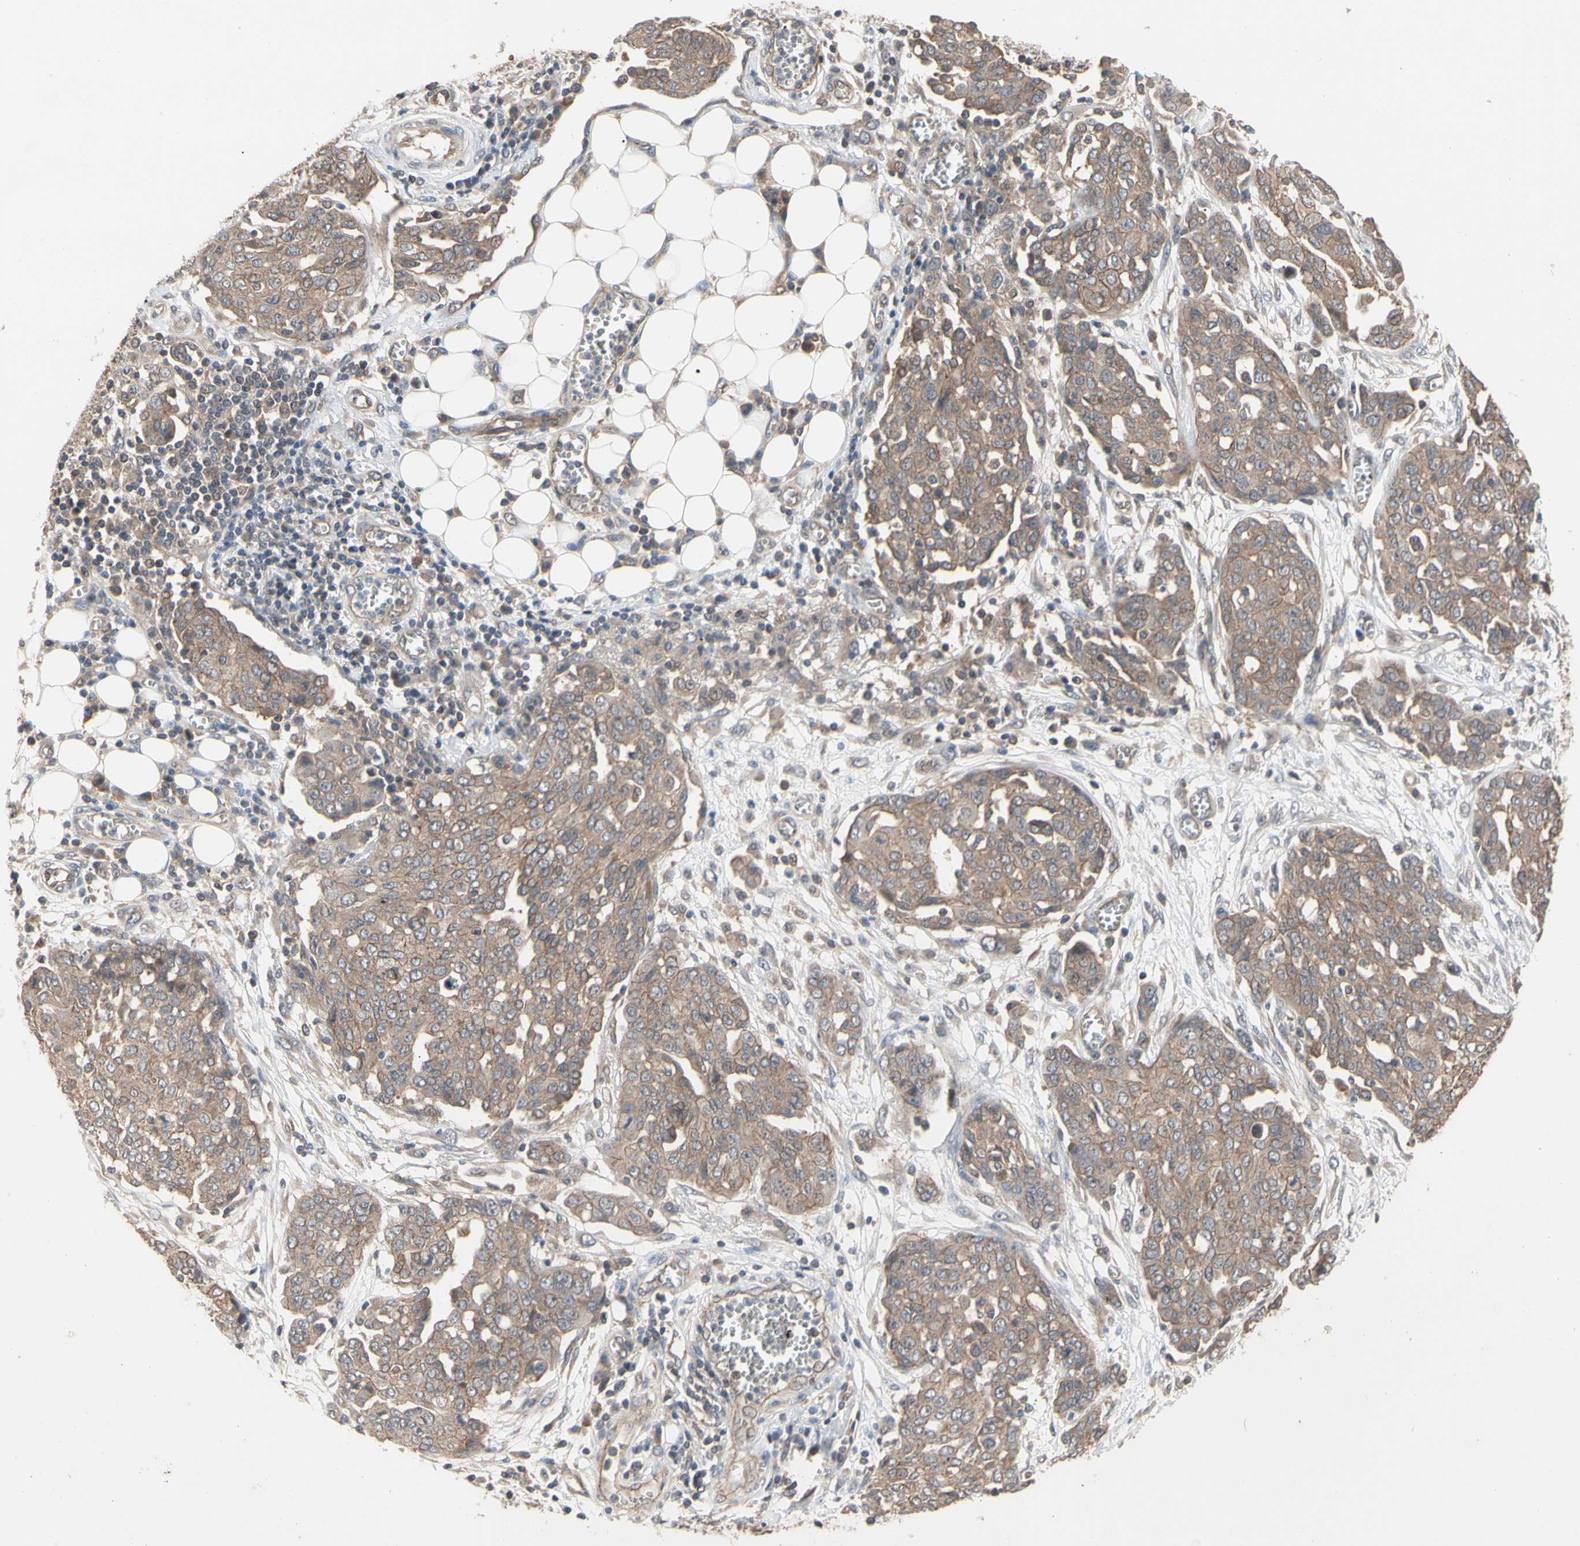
{"staining": {"intensity": "moderate", "quantity": ">75%", "location": "cytoplasmic/membranous"}, "tissue": "ovarian cancer", "cell_type": "Tumor cells", "image_type": "cancer", "snomed": [{"axis": "morphology", "description": "Cystadenocarcinoma, serous, NOS"}, {"axis": "topography", "description": "Soft tissue"}, {"axis": "topography", "description": "Ovary"}], "caption": "Immunohistochemical staining of ovarian cancer (serous cystadenocarcinoma) demonstrates medium levels of moderate cytoplasmic/membranous protein positivity in about >75% of tumor cells.", "gene": "DPP8", "patient": {"sex": "female", "age": 57}}